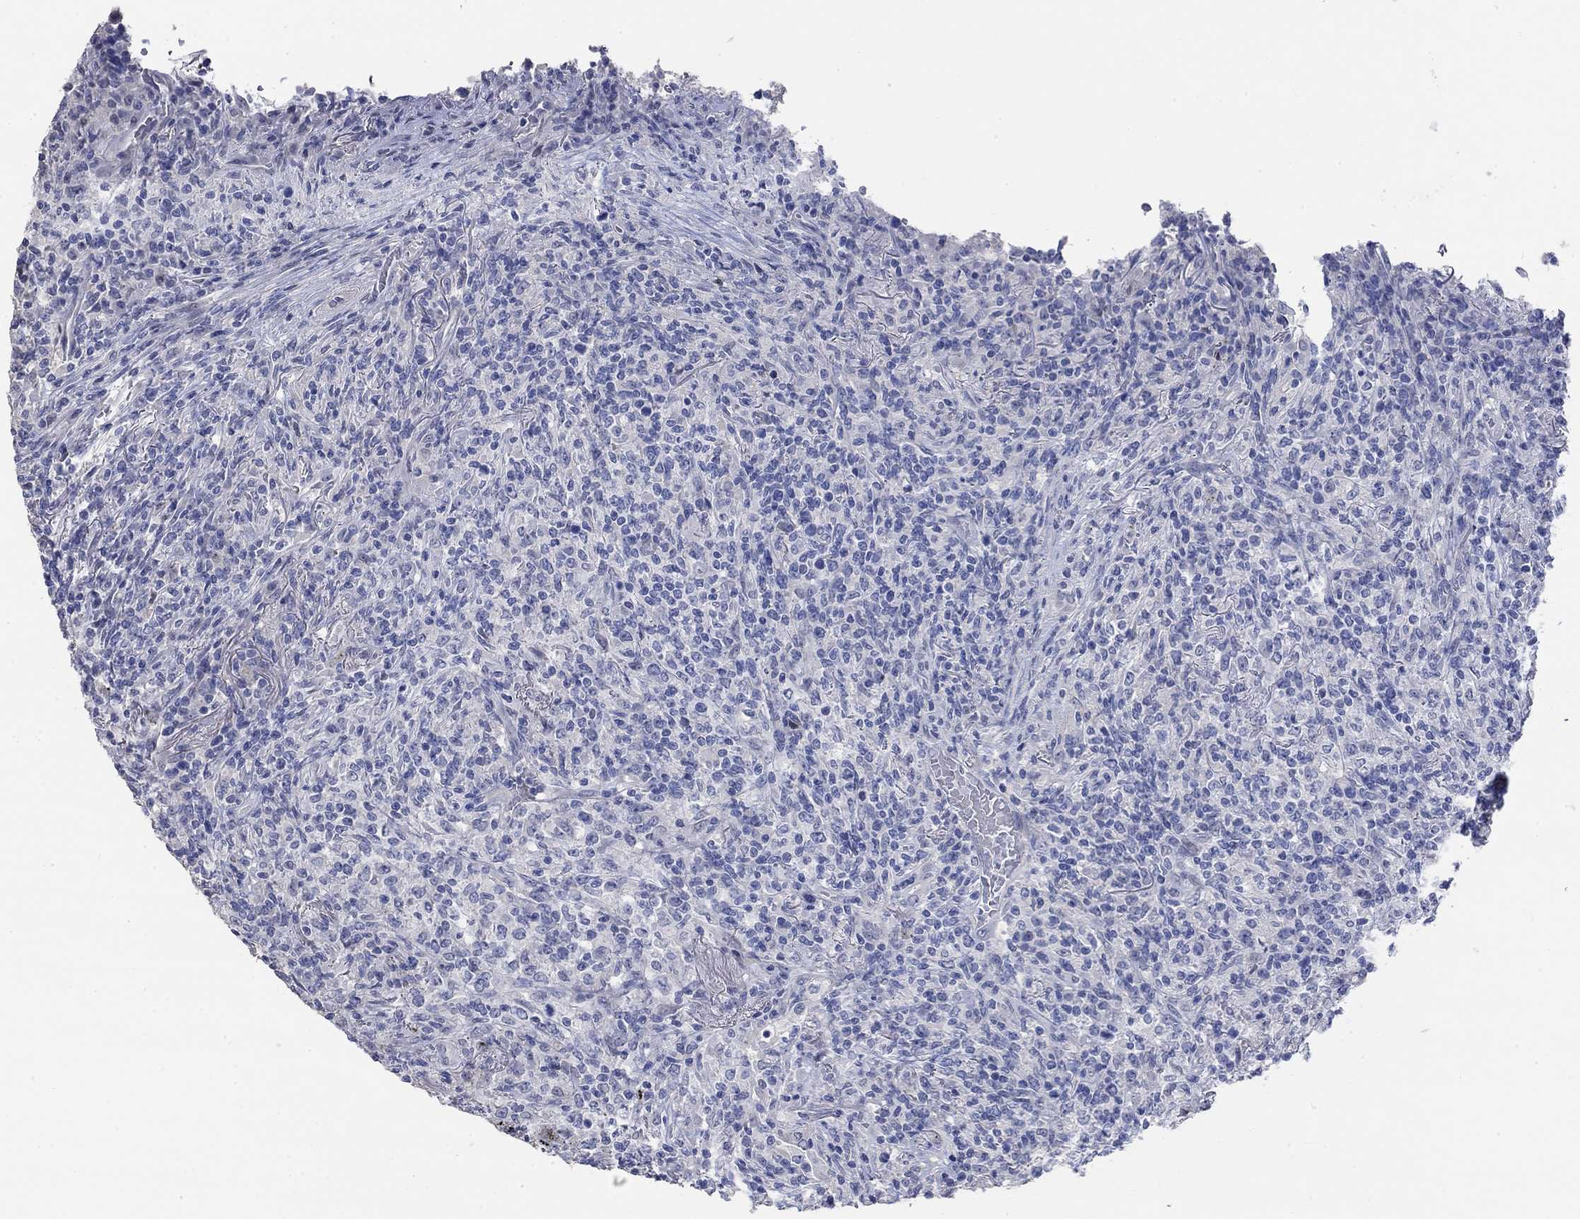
{"staining": {"intensity": "negative", "quantity": "none", "location": "none"}, "tissue": "lymphoma", "cell_type": "Tumor cells", "image_type": "cancer", "snomed": [{"axis": "morphology", "description": "Malignant lymphoma, non-Hodgkin's type, High grade"}, {"axis": "topography", "description": "Lung"}], "caption": "High-grade malignant lymphoma, non-Hodgkin's type was stained to show a protein in brown. There is no significant expression in tumor cells.", "gene": "PNMA5", "patient": {"sex": "male", "age": 79}}